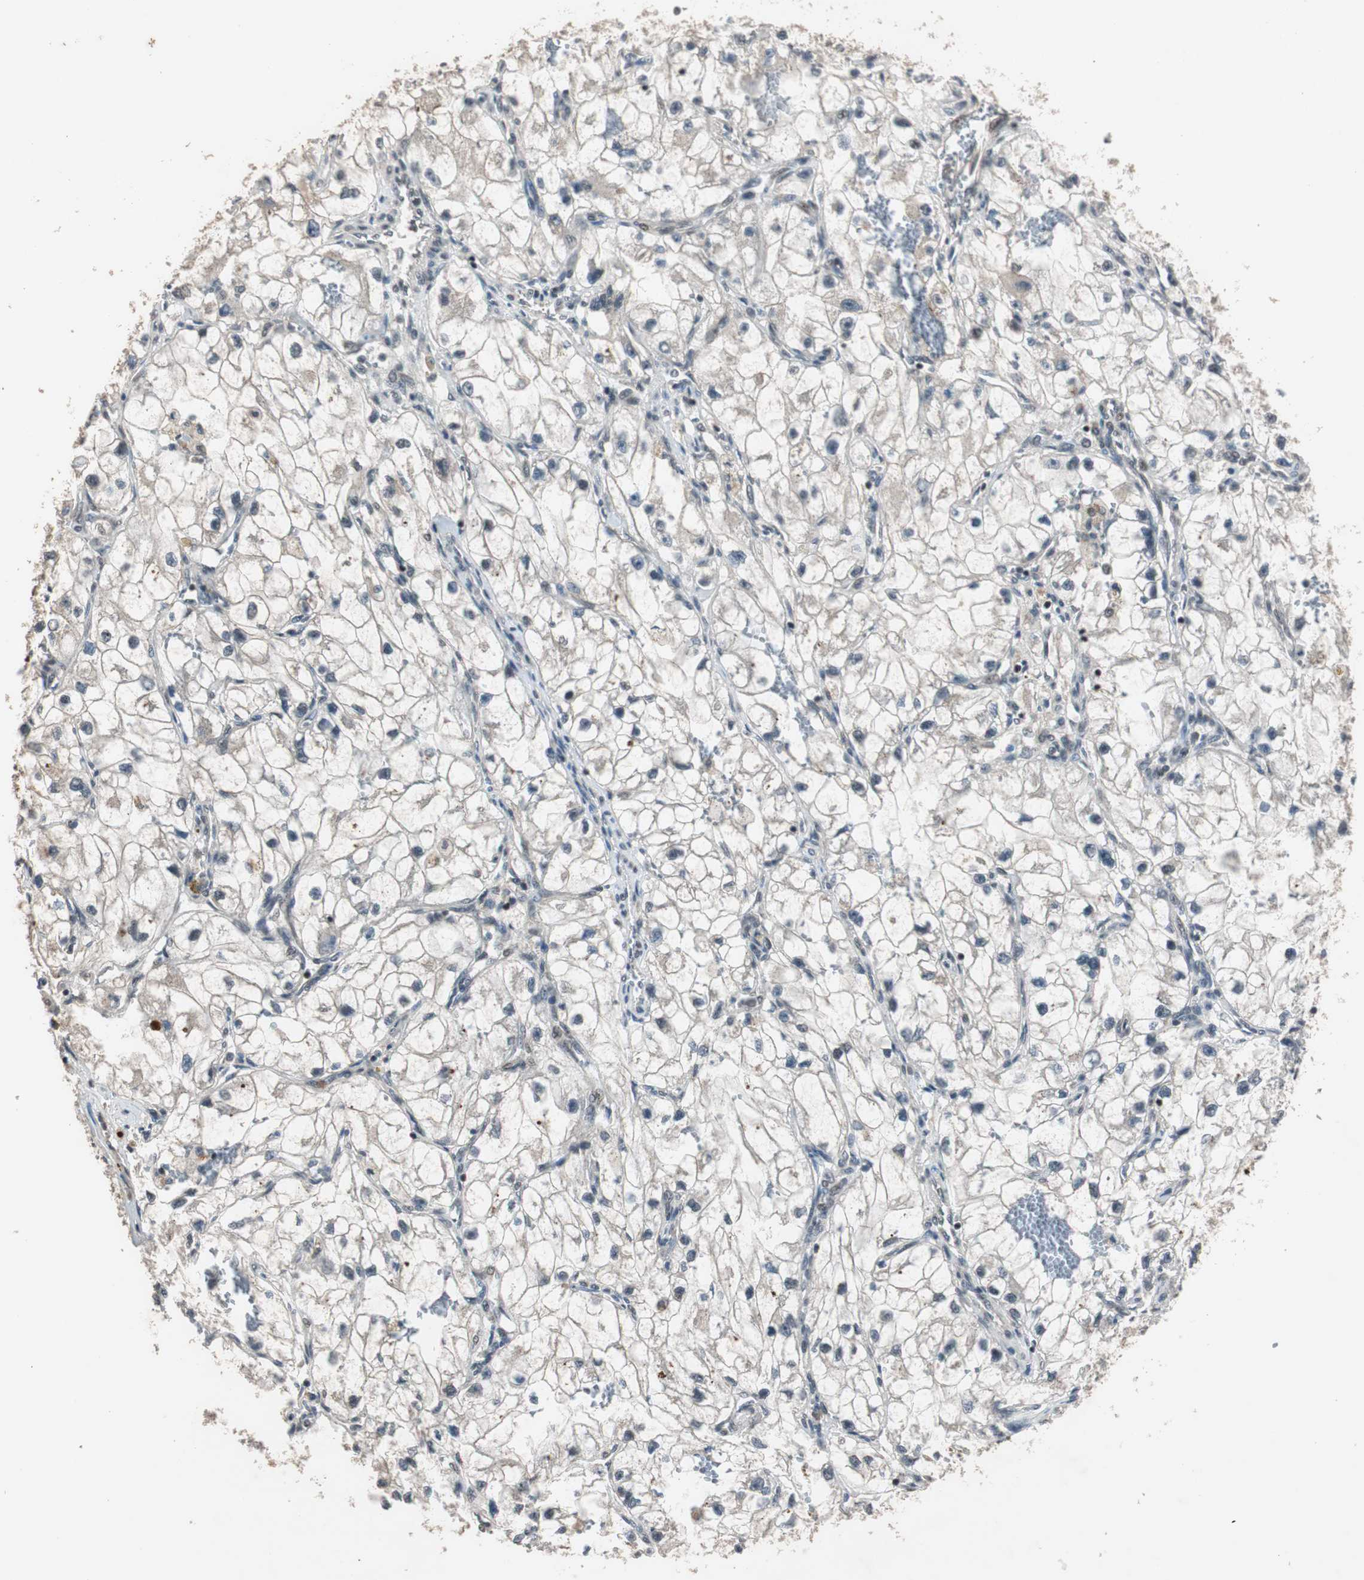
{"staining": {"intensity": "negative", "quantity": "none", "location": "none"}, "tissue": "renal cancer", "cell_type": "Tumor cells", "image_type": "cancer", "snomed": [{"axis": "morphology", "description": "Adenocarcinoma, NOS"}, {"axis": "topography", "description": "Kidney"}], "caption": "This is an immunohistochemistry (IHC) micrograph of renal adenocarcinoma. There is no staining in tumor cells.", "gene": "BOLA1", "patient": {"sex": "female", "age": 70}}